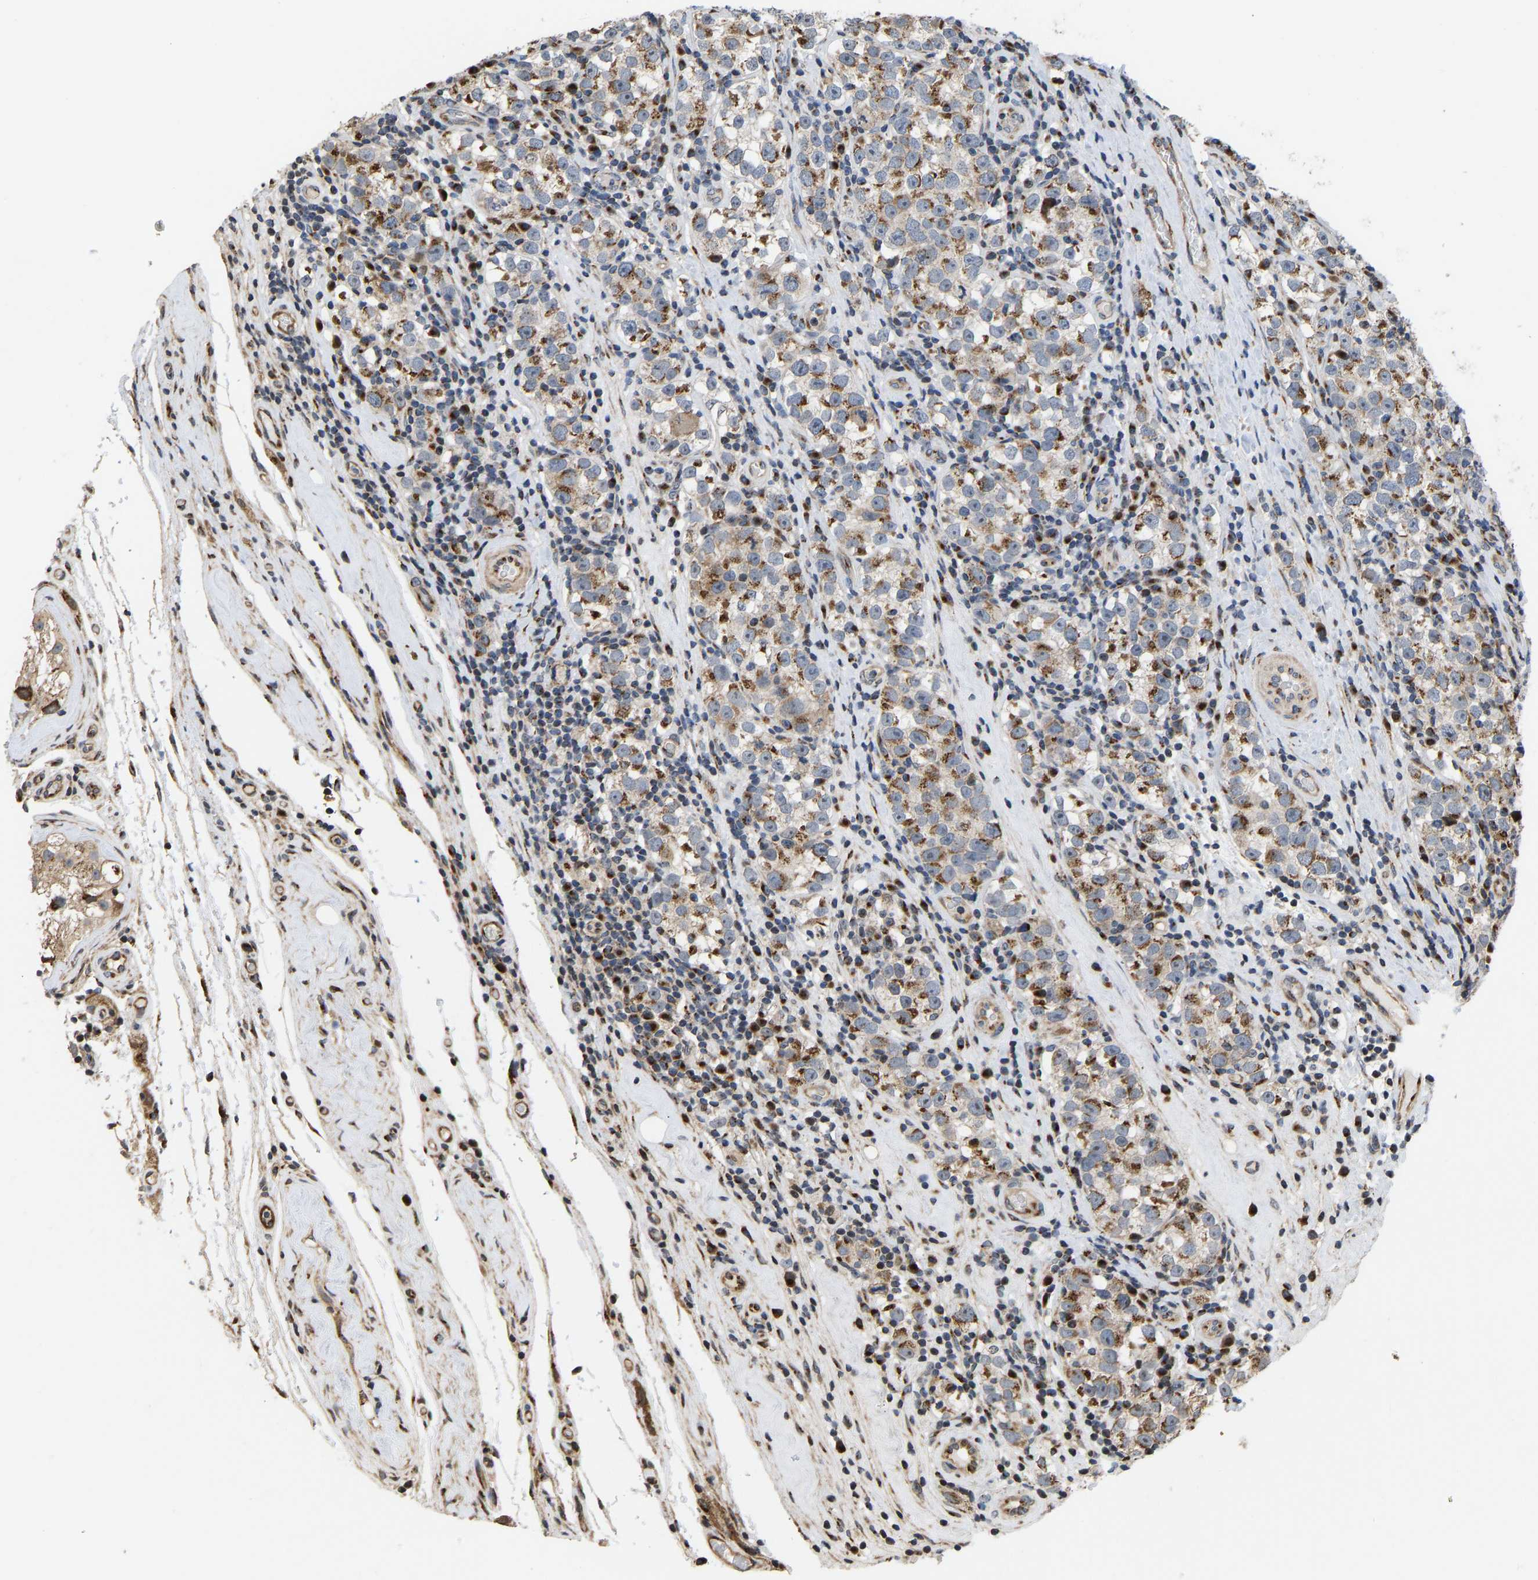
{"staining": {"intensity": "moderate", "quantity": ">75%", "location": "cytoplasmic/membranous"}, "tissue": "testis cancer", "cell_type": "Tumor cells", "image_type": "cancer", "snomed": [{"axis": "morphology", "description": "Normal tissue, NOS"}, {"axis": "morphology", "description": "Seminoma, NOS"}, {"axis": "topography", "description": "Testis"}], "caption": "The micrograph reveals a brown stain indicating the presence of a protein in the cytoplasmic/membranous of tumor cells in testis cancer.", "gene": "YIPF4", "patient": {"sex": "male", "age": 43}}